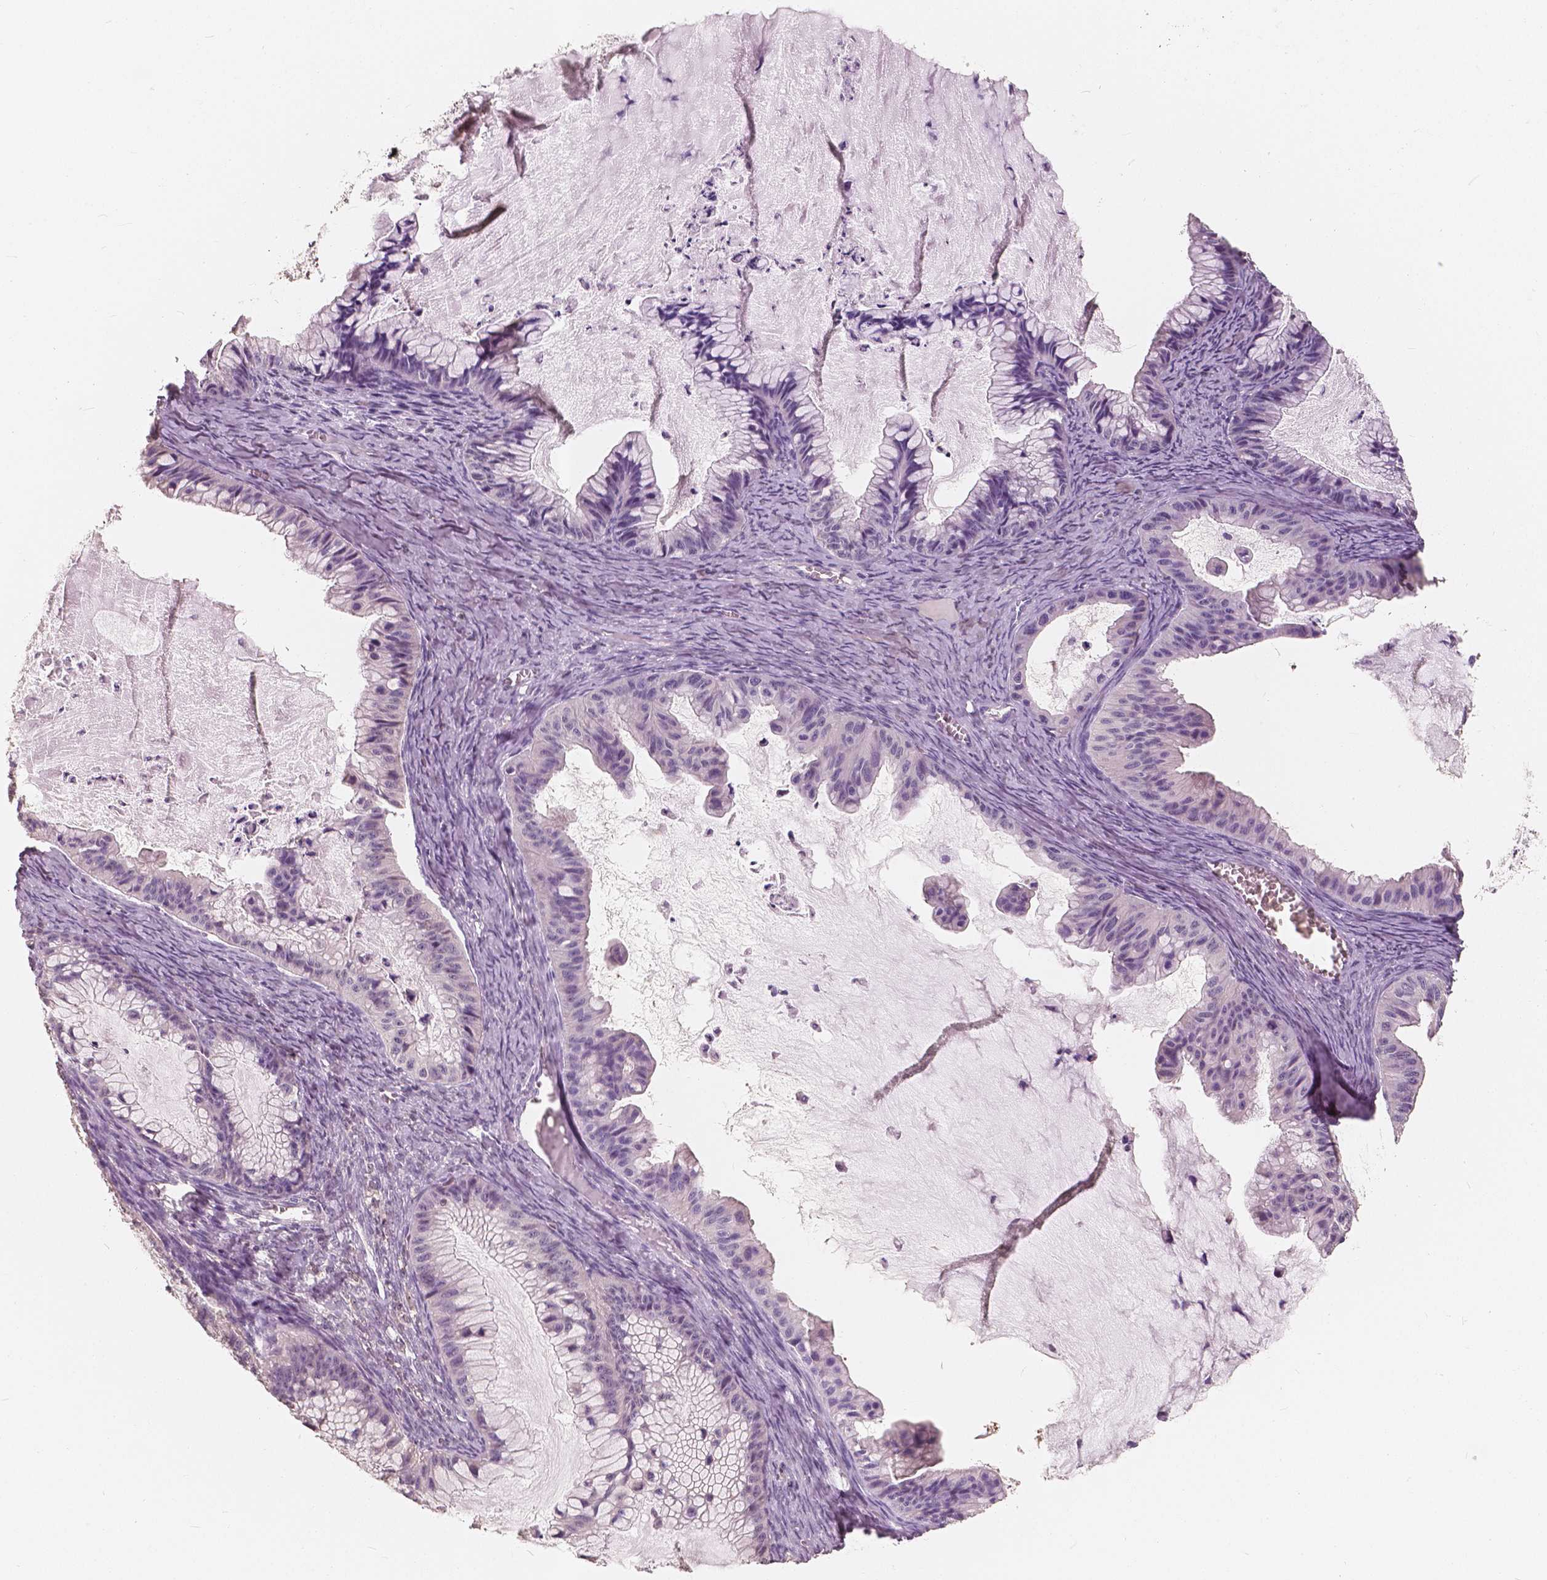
{"staining": {"intensity": "negative", "quantity": "none", "location": "none"}, "tissue": "ovarian cancer", "cell_type": "Tumor cells", "image_type": "cancer", "snomed": [{"axis": "morphology", "description": "Cystadenocarcinoma, mucinous, NOS"}, {"axis": "topography", "description": "Ovary"}], "caption": "There is no significant expression in tumor cells of ovarian cancer.", "gene": "SAT2", "patient": {"sex": "female", "age": 72}}